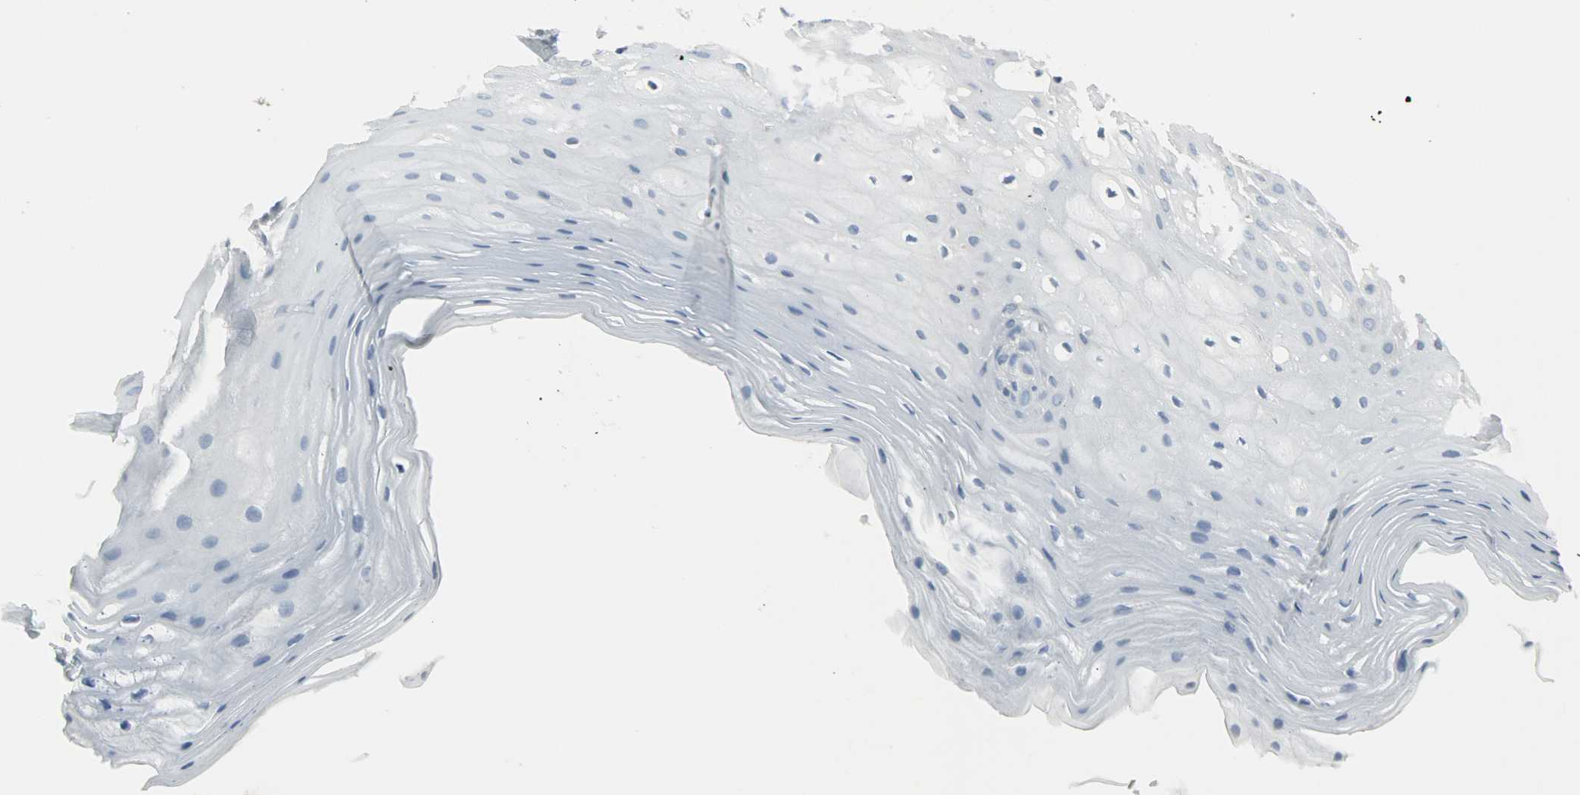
{"staining": {"intensity": "negative", "quantity": "none", "location": "none"}, "tissue": "oral mucosa", "cell_type": "Squamous epithelial cells", "image_type": "normal", "snomed": [{"axis": "morphology", "description": "Normal tissue, NOS"}, {"axis": "morphology", "description": "Squamous cell carcinoma, NOS"}, {"axis": "topography", "description": "Skeletal muscle"}, {"axis": "topography", "description": "Oral tissue"}, {"axis": "topography", "description": "Head-Neck"}], "caption": "The micrograph demonstrates no significant staining in squamous epithelial cells of oral mucosa. (DAB (3,3'-diaminobenzidine) immunohistochemistry visualized using brightfield microscopy, high magnification).", "gene": "SLC2A5", "patient": {"sex": "male", "age": 71}}